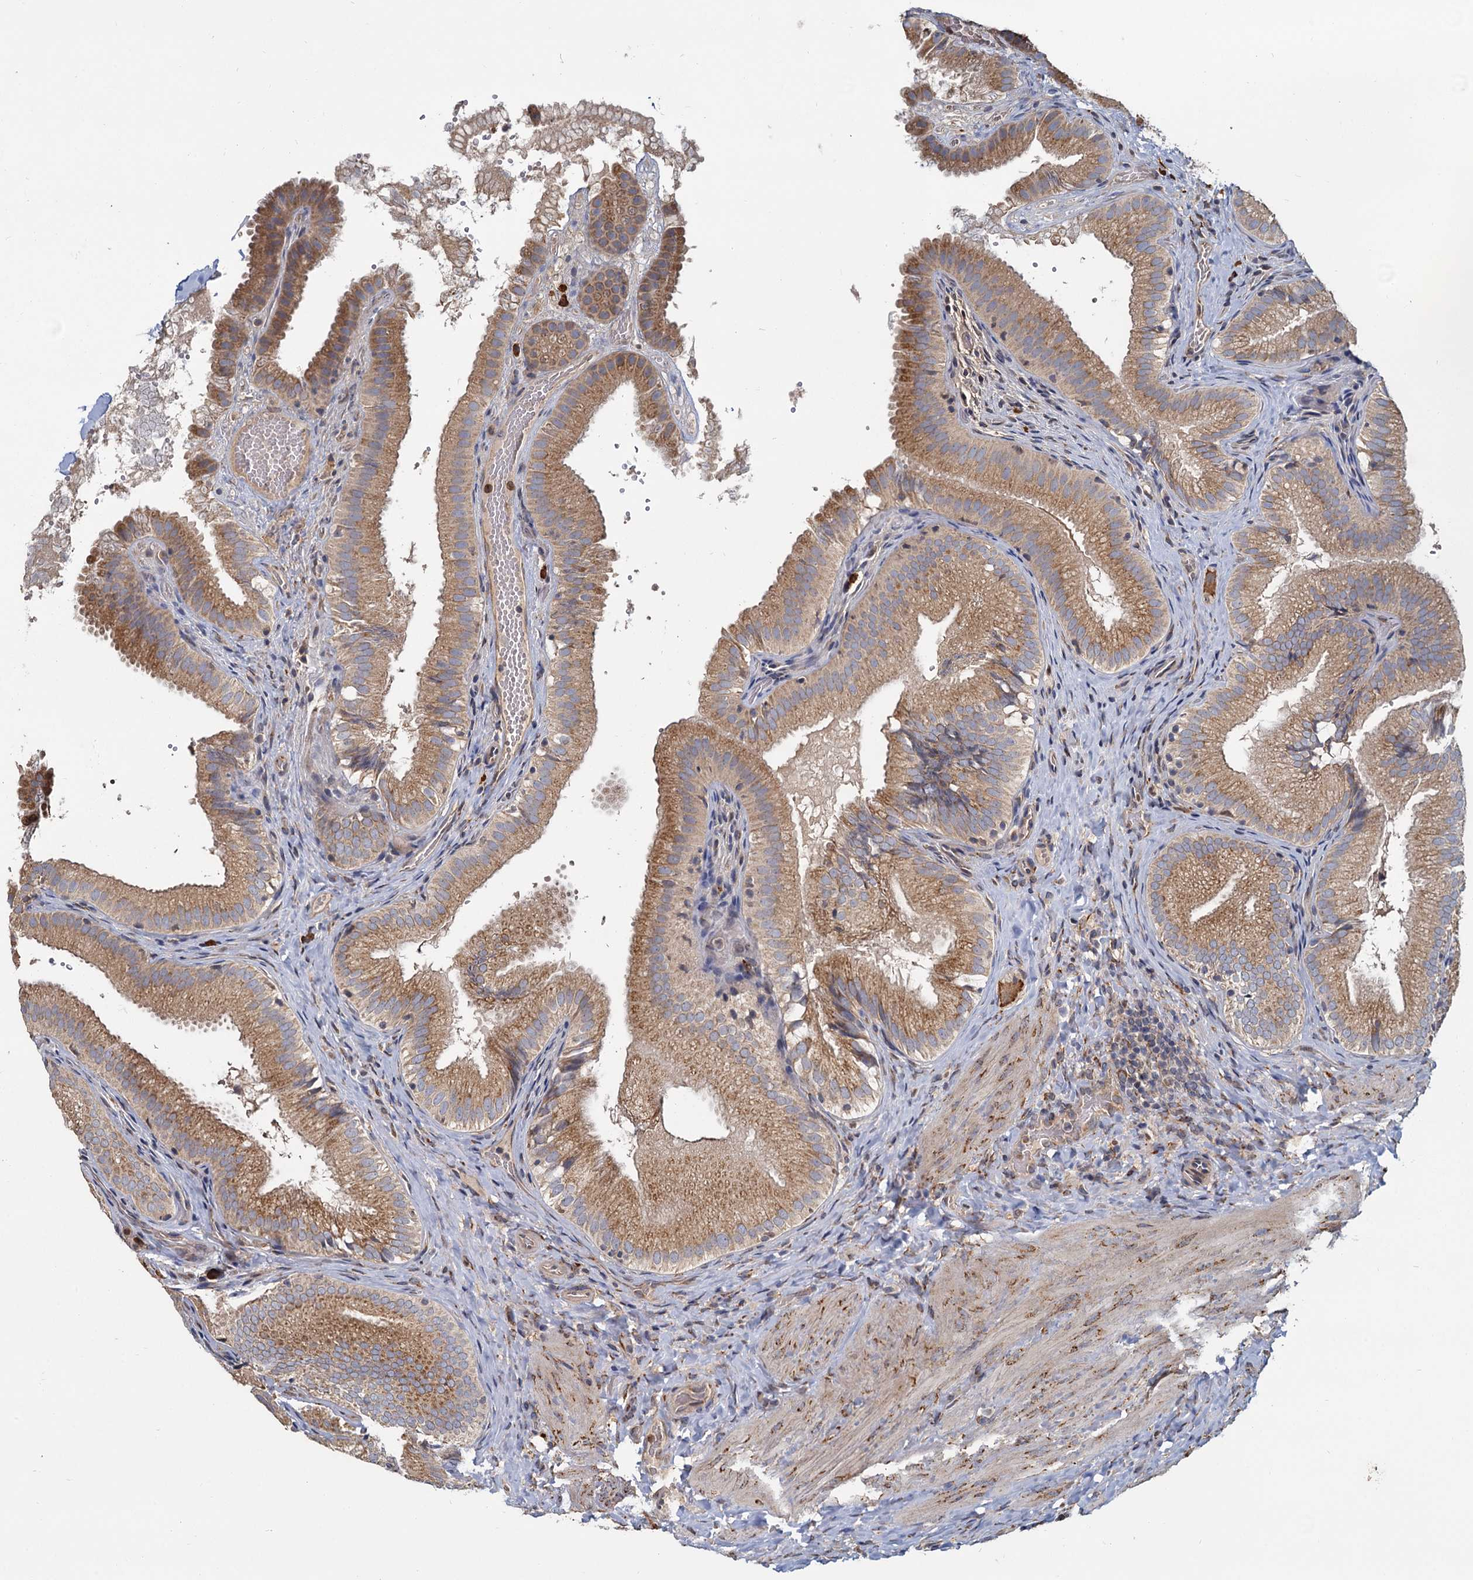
{"staining": {"intensity": "moderate", "quantity": ">75%", "location": "cytoplasmic/membranous"}, "tissue": "gallbladder", "cell_type": "Glandular cells", "image_type": "normal", "snomed": [{"axis": "morphology", "description": "Normal tissue, NOS"}, {"axis": "topography", "description": "Gallbladder"}], "caption": "DAB (3,3'-diaminobenzidine) immunohistochemical staining of benign human gallbladder reveals moderate cytoplasmic/membranous protein staining in approximately >75% of glandular cells.", "gene": "LRRC51", "patient": {"sex": "female", "age": 30}}